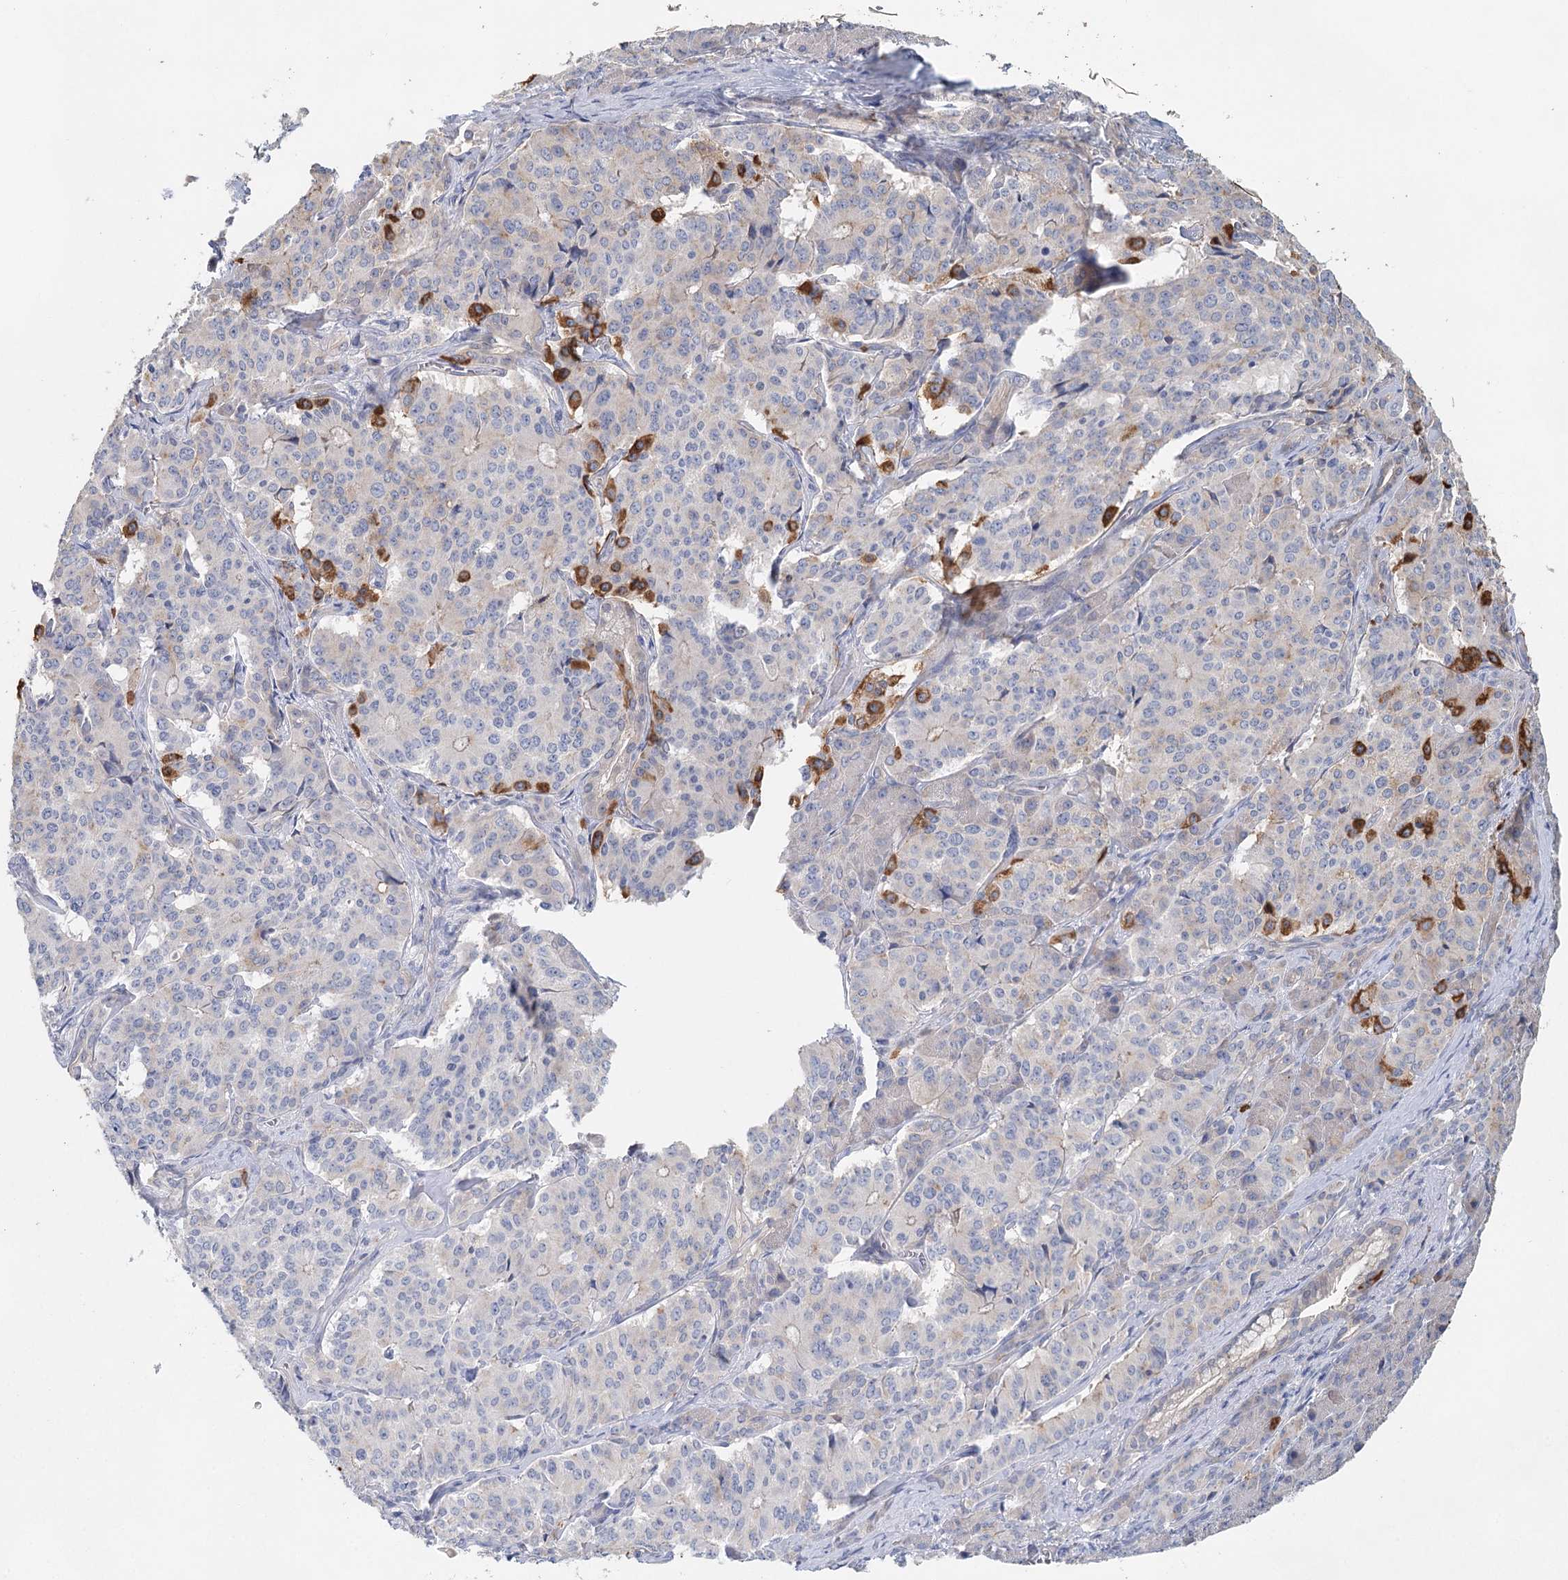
{"staining": {"intensity": "negative", "quantity": "none", "location": "none"}, "tissue": "pancreatic cancer", "cell_type": "Tumor cells", "image_type": "cancer", "snomed": [{"axis": "morphology", "description": "Adenocarcinoma, NOS"}, {"axis": "topography", "description": "Pancreas"}], "caption": "Human adenocarcinoma (pancreatic) stained for a protein using immunohistochemistry exhibits no positivity in tumor cells.", "gene": "MYL6B", "patient": {"sex": "female", "age": 74}}